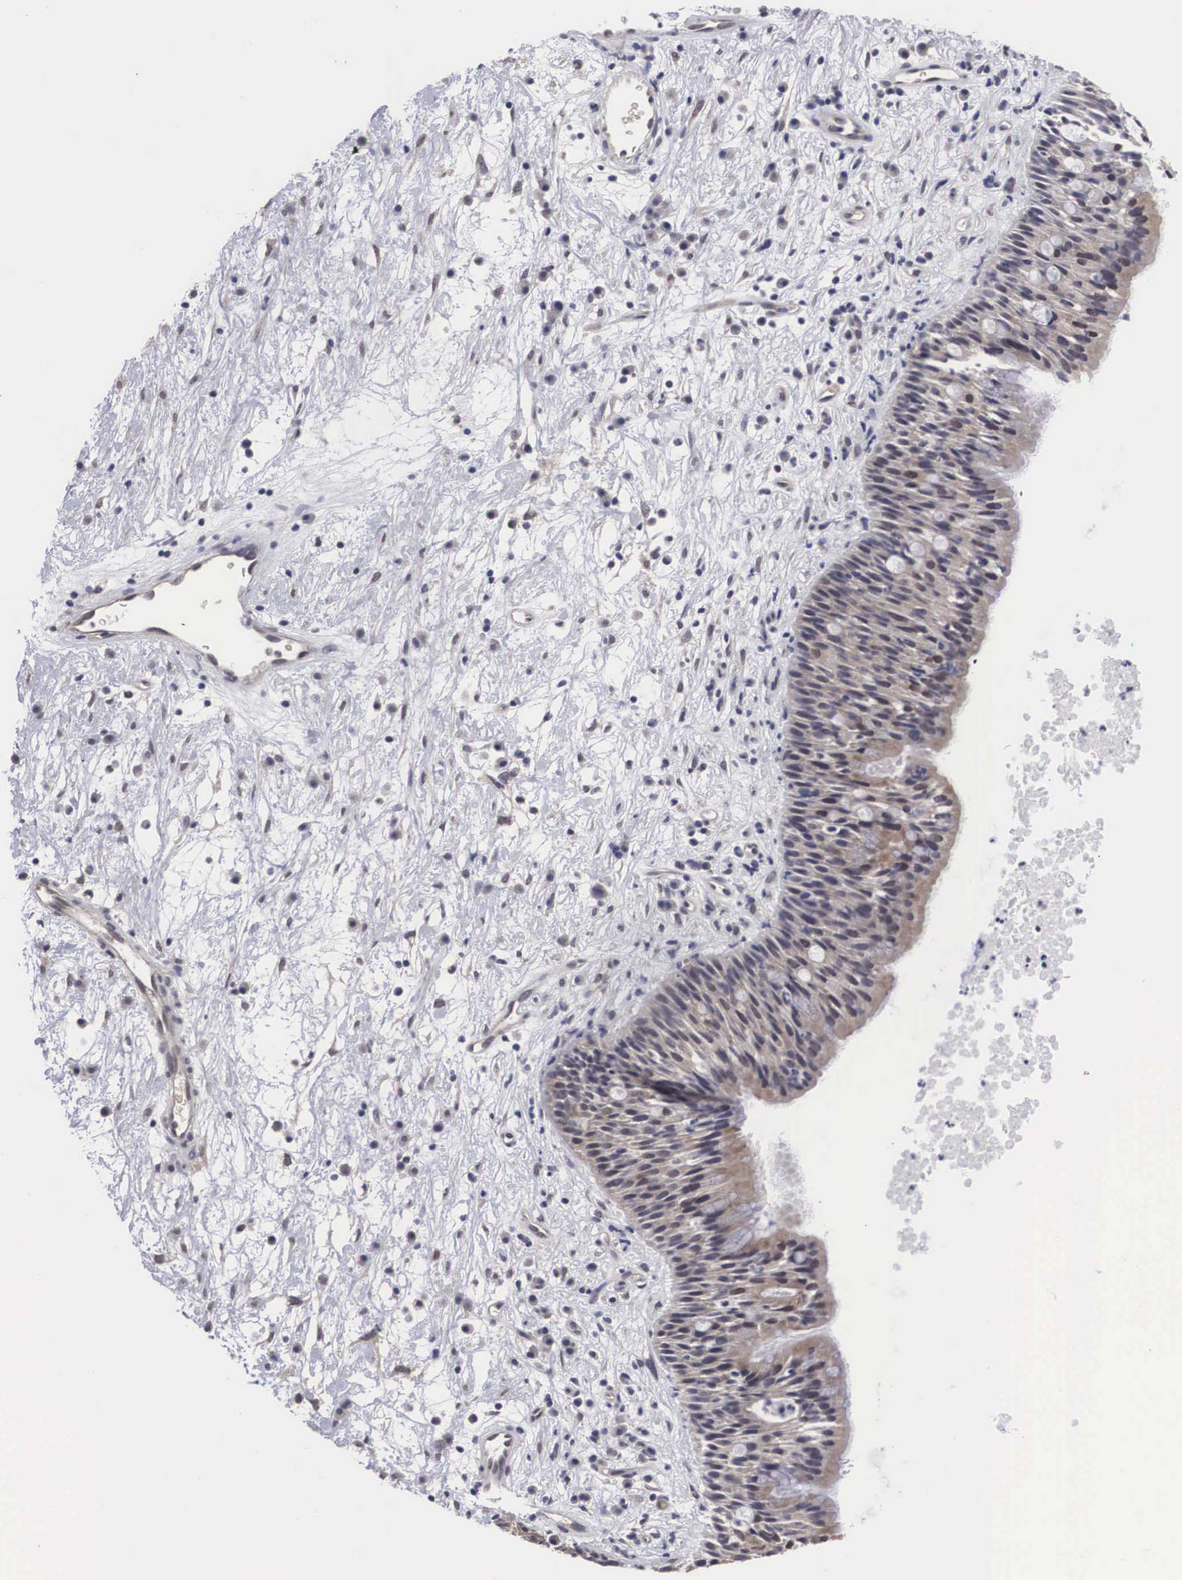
{"staining": {"intensity": "moderate", "quantity": "25%-75%", "location": "cytoplasmic/membranous,nuclear"}, "tissue": "nasopharynx", "cell_type": "Respiratory epithelial cells", "image_type": "normal", "snomed": [{"axis": "morphology", "description": "Normal tissue, NOS"}, {"axis": "topography", "description": "Nasopharynx"}], "caption": "An immunohistochemistry (IHC) image of benign tissue is shown. Protein staining in brown labels moderate cytoplasmic/membranous,nuclear positivity in nasopharynx within respiratory epithelial cells. (DAB IHC with brightfield microscopy, high magnification).", "gene": "OTX2", "patient": {"sex": "male", "age": 13}}